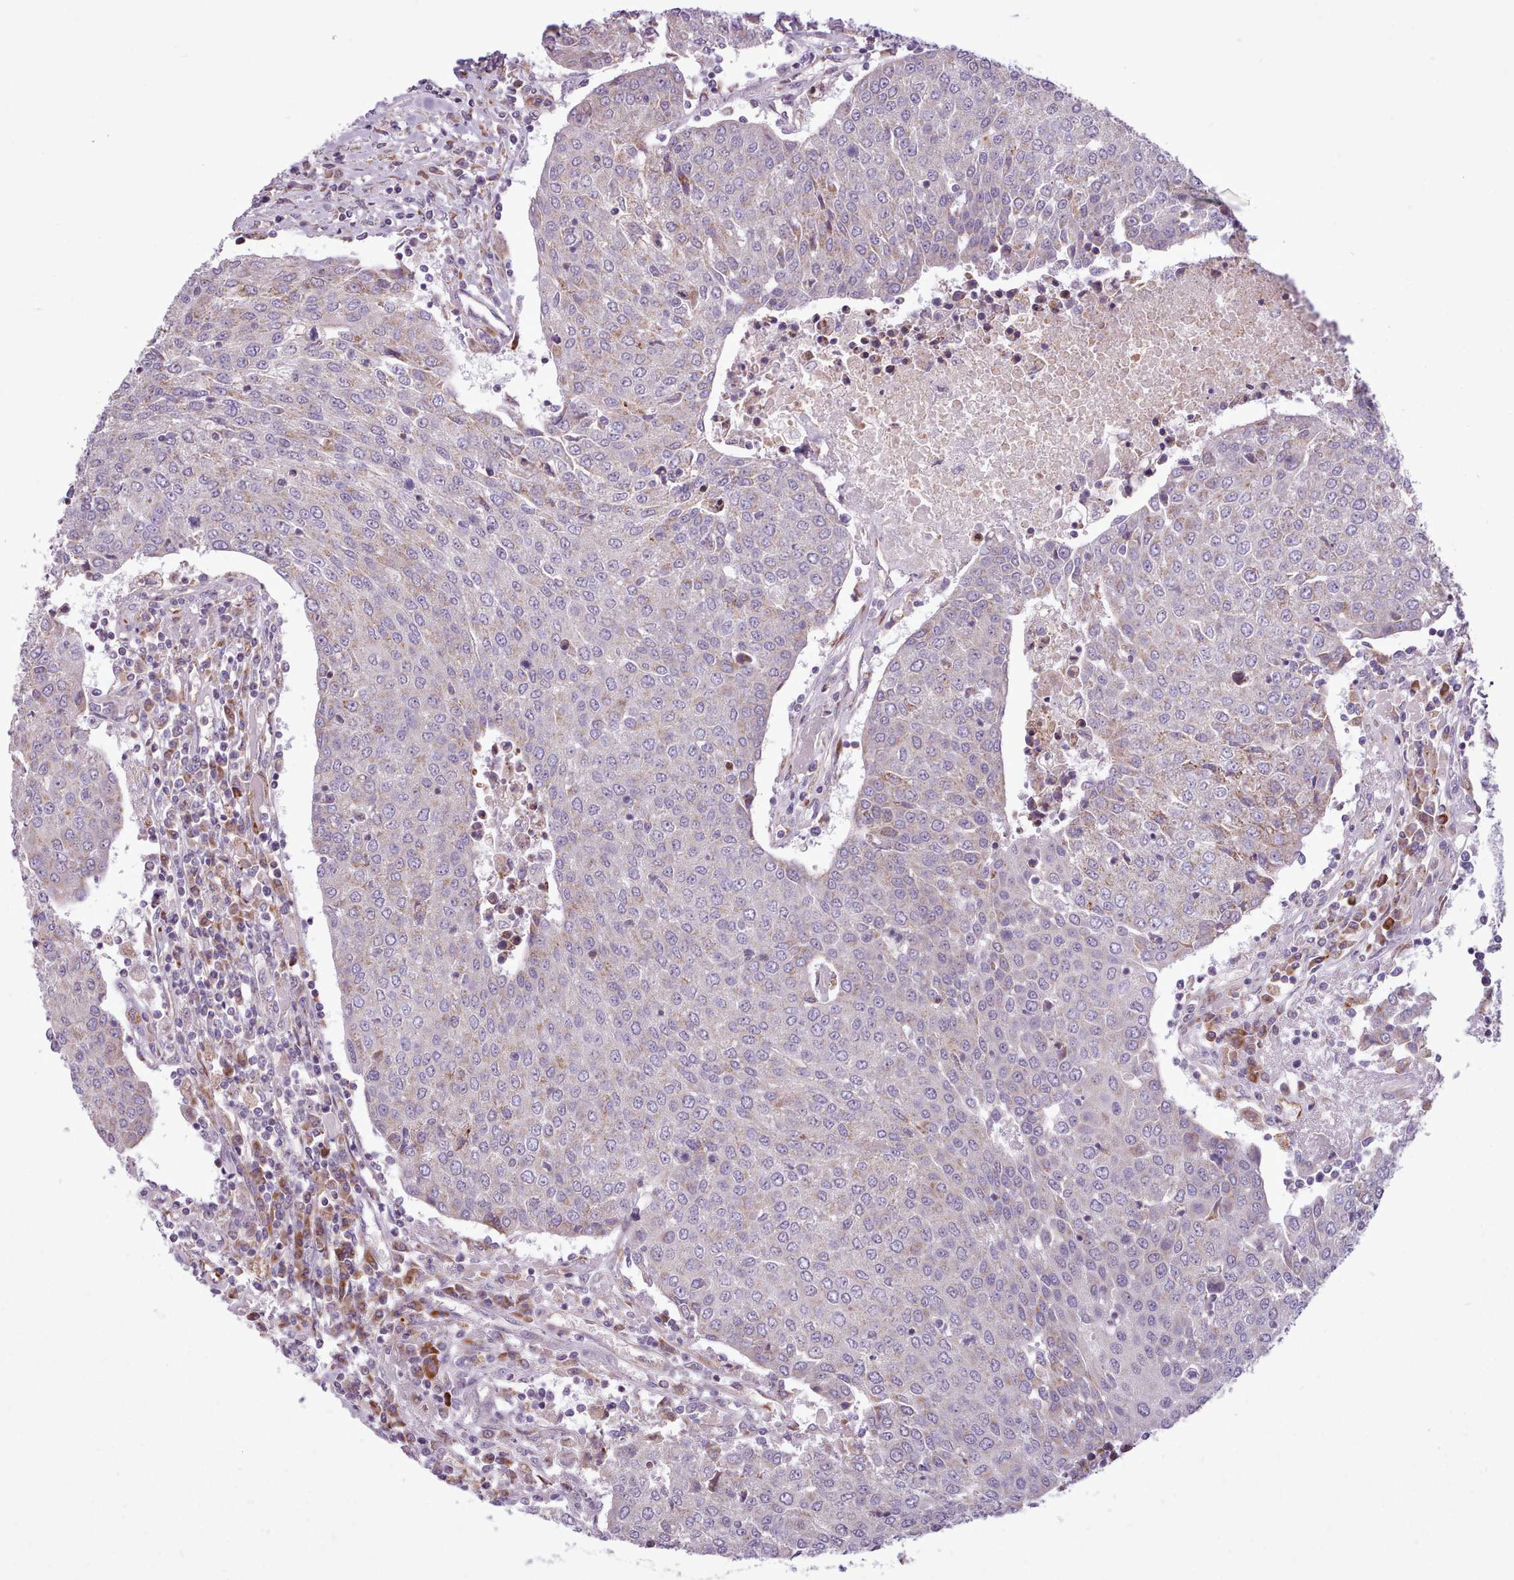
{"staining": {"intensity": "weak", "quantity": "<25%", "location": "cytoplasmic/membranous"}, "tissue": "urothelial cancer", "cell_type": "Tumor cells", "image_type": "cancer", "snomed": [{"axis": "morphology", "description": "Urothelial carcinoma, High grade"}, {"axis": "topography", "description": "Urinary bladder"}], "caption": "A high-resolution image shows immunohistochemistry (IHC) staining of urothelial cancer, which exhibits no significant expression in tumor cells.", "gene": "AVL9", "patient": {"sex": "female", "age": 85}}